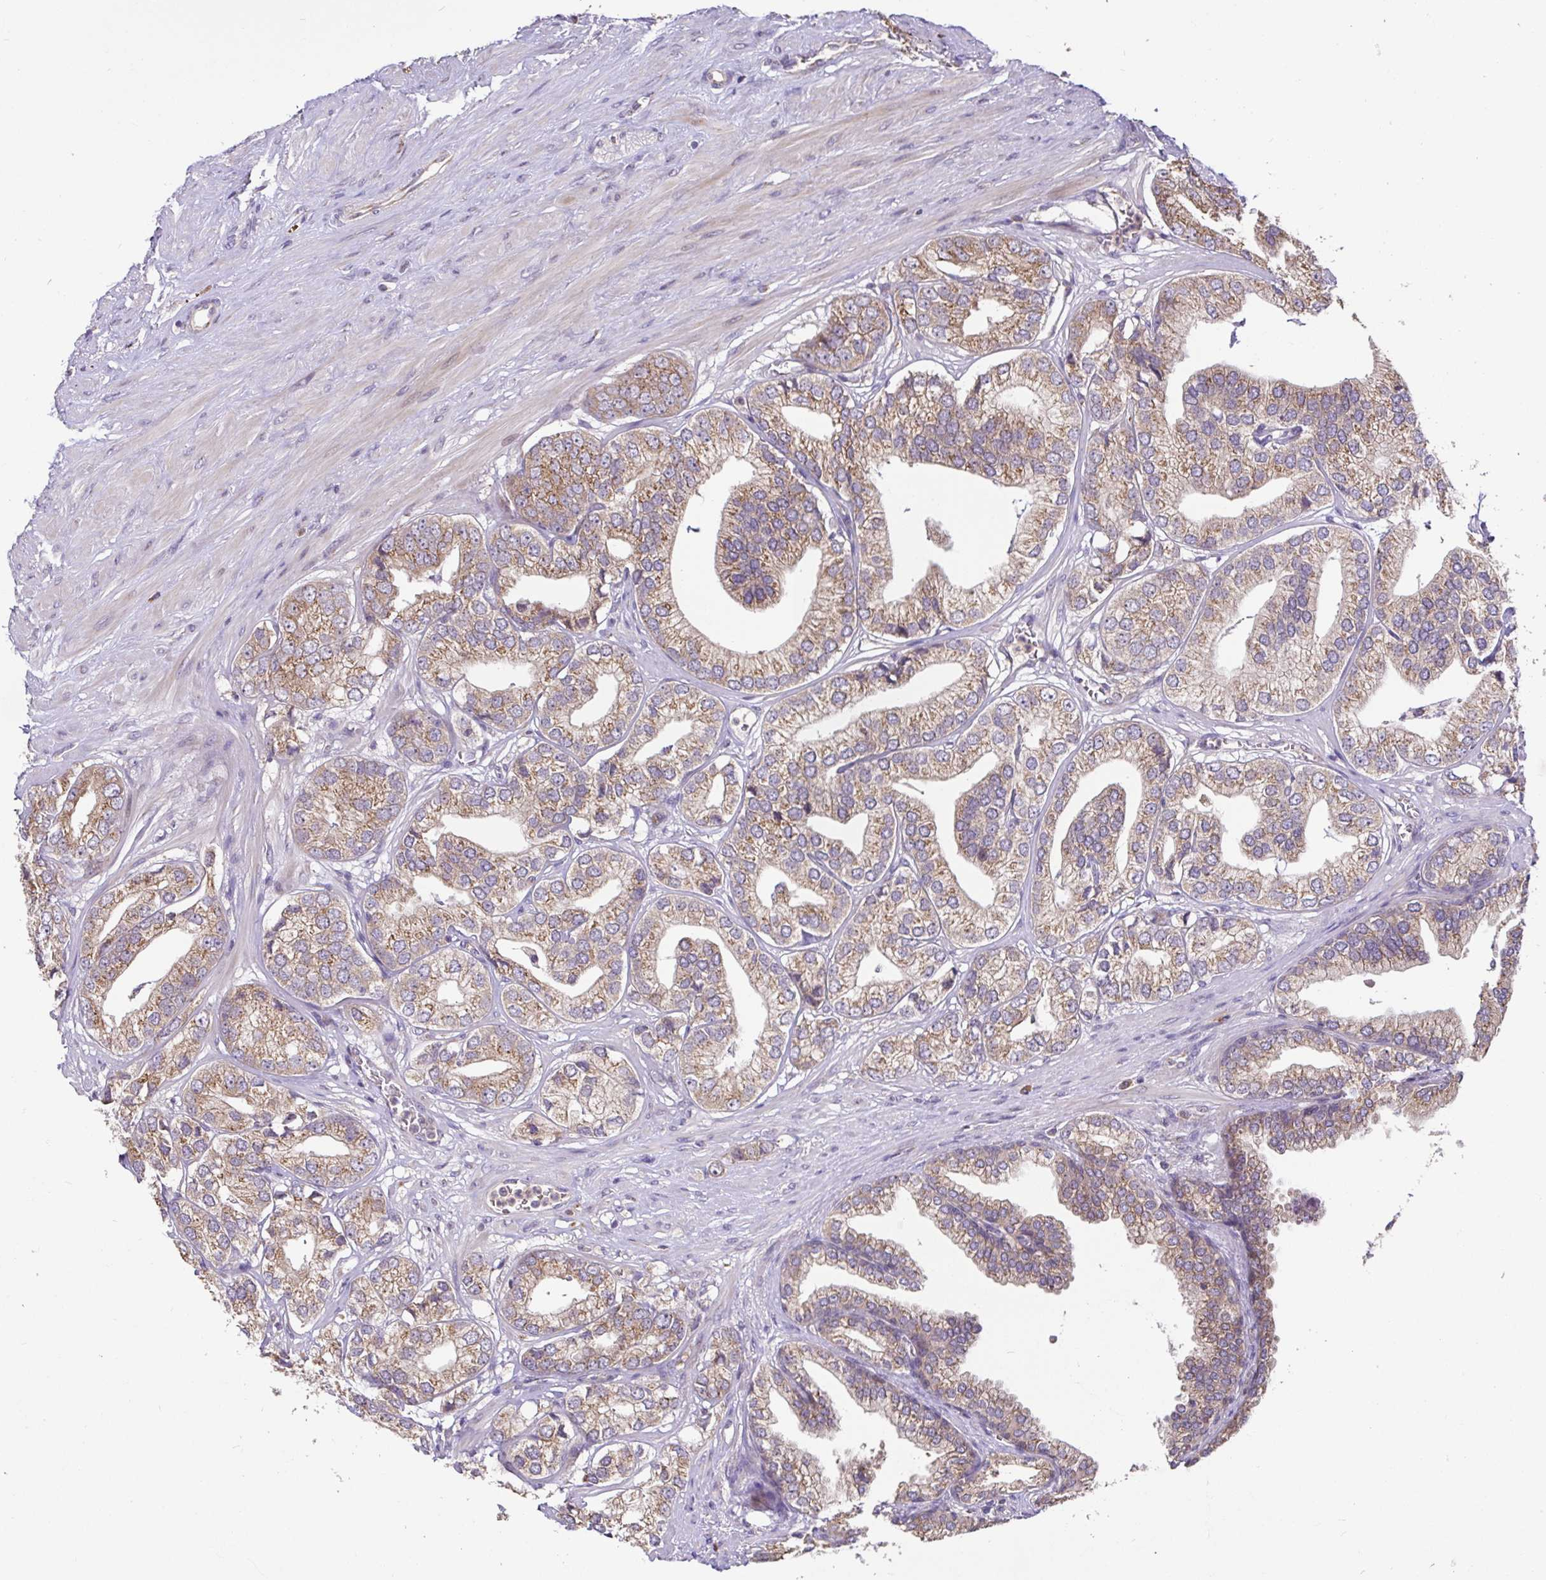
{"staining": {"intensity": "weak", "quantity": ">75%", "location": "cytoplasmic/membranous"}, "tissue": "prostate cancer", "cell_type": "Tumor cells", "image_type": "cancer", "snomed": [{"axis": "morphology", "description": "Adenocarcinoma, High grade"}, {"axis": "topography", "description": "Prostate"}], "caption": "A high-resolution image shows immunohistochemistry staining of prostate cancer (adenocarcinoma (high-grade)), which displays weak cytoplasmic/membranous expression in about >75% of tumor cells.", "gene": "ELP1", "patient": {"sex": "male", "age": 58}}